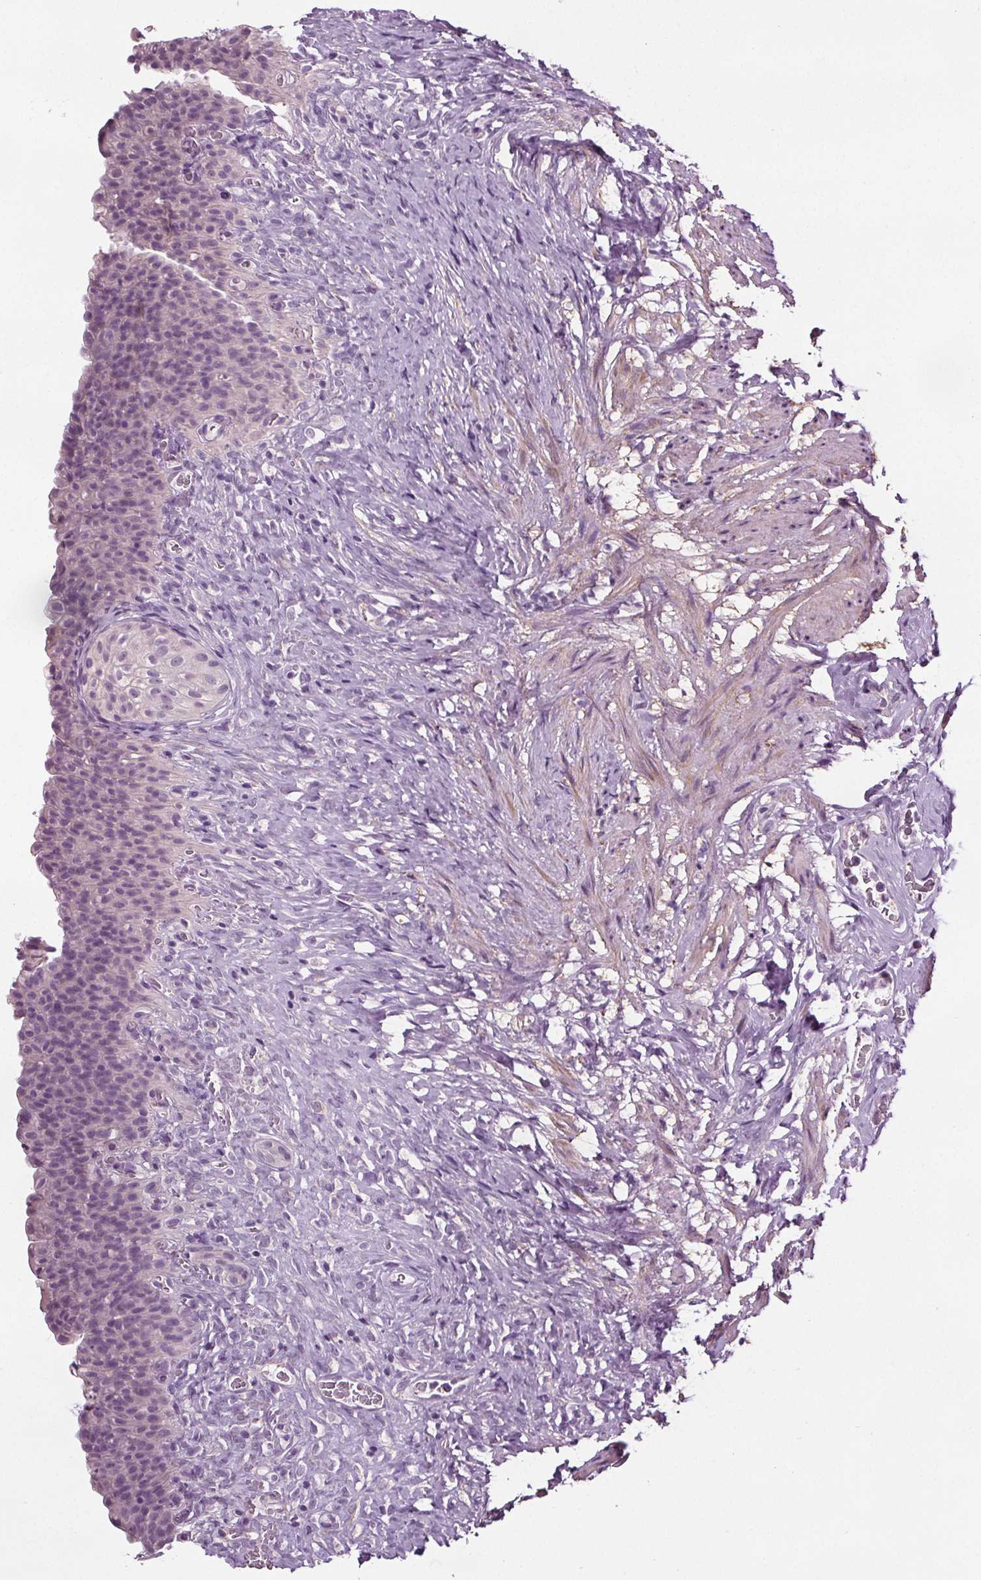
{"staining": {"intensity": "negative", "quantity": "none", "location": "none"}, "tissue": "urinary bladder", "cell_type": "Urothelial cells", "image_type": "normal", "snomed": [{"axis": "morphology", "description": "Normal tissue, NOS"}, {"axis": "topography", "description": "Urinary bladder"}, {"axis": "topography", "description": "Prostate"}], "caption": "Urothelial cells show no significant protein staining in normal urinary bladder. (Brightfield microscopy of DAB (3,3'-diaminobenzidine) immunohistochemistry at high magnification).", "gene": "RASA1", "patient": {"sex": "male", "age": 76}}